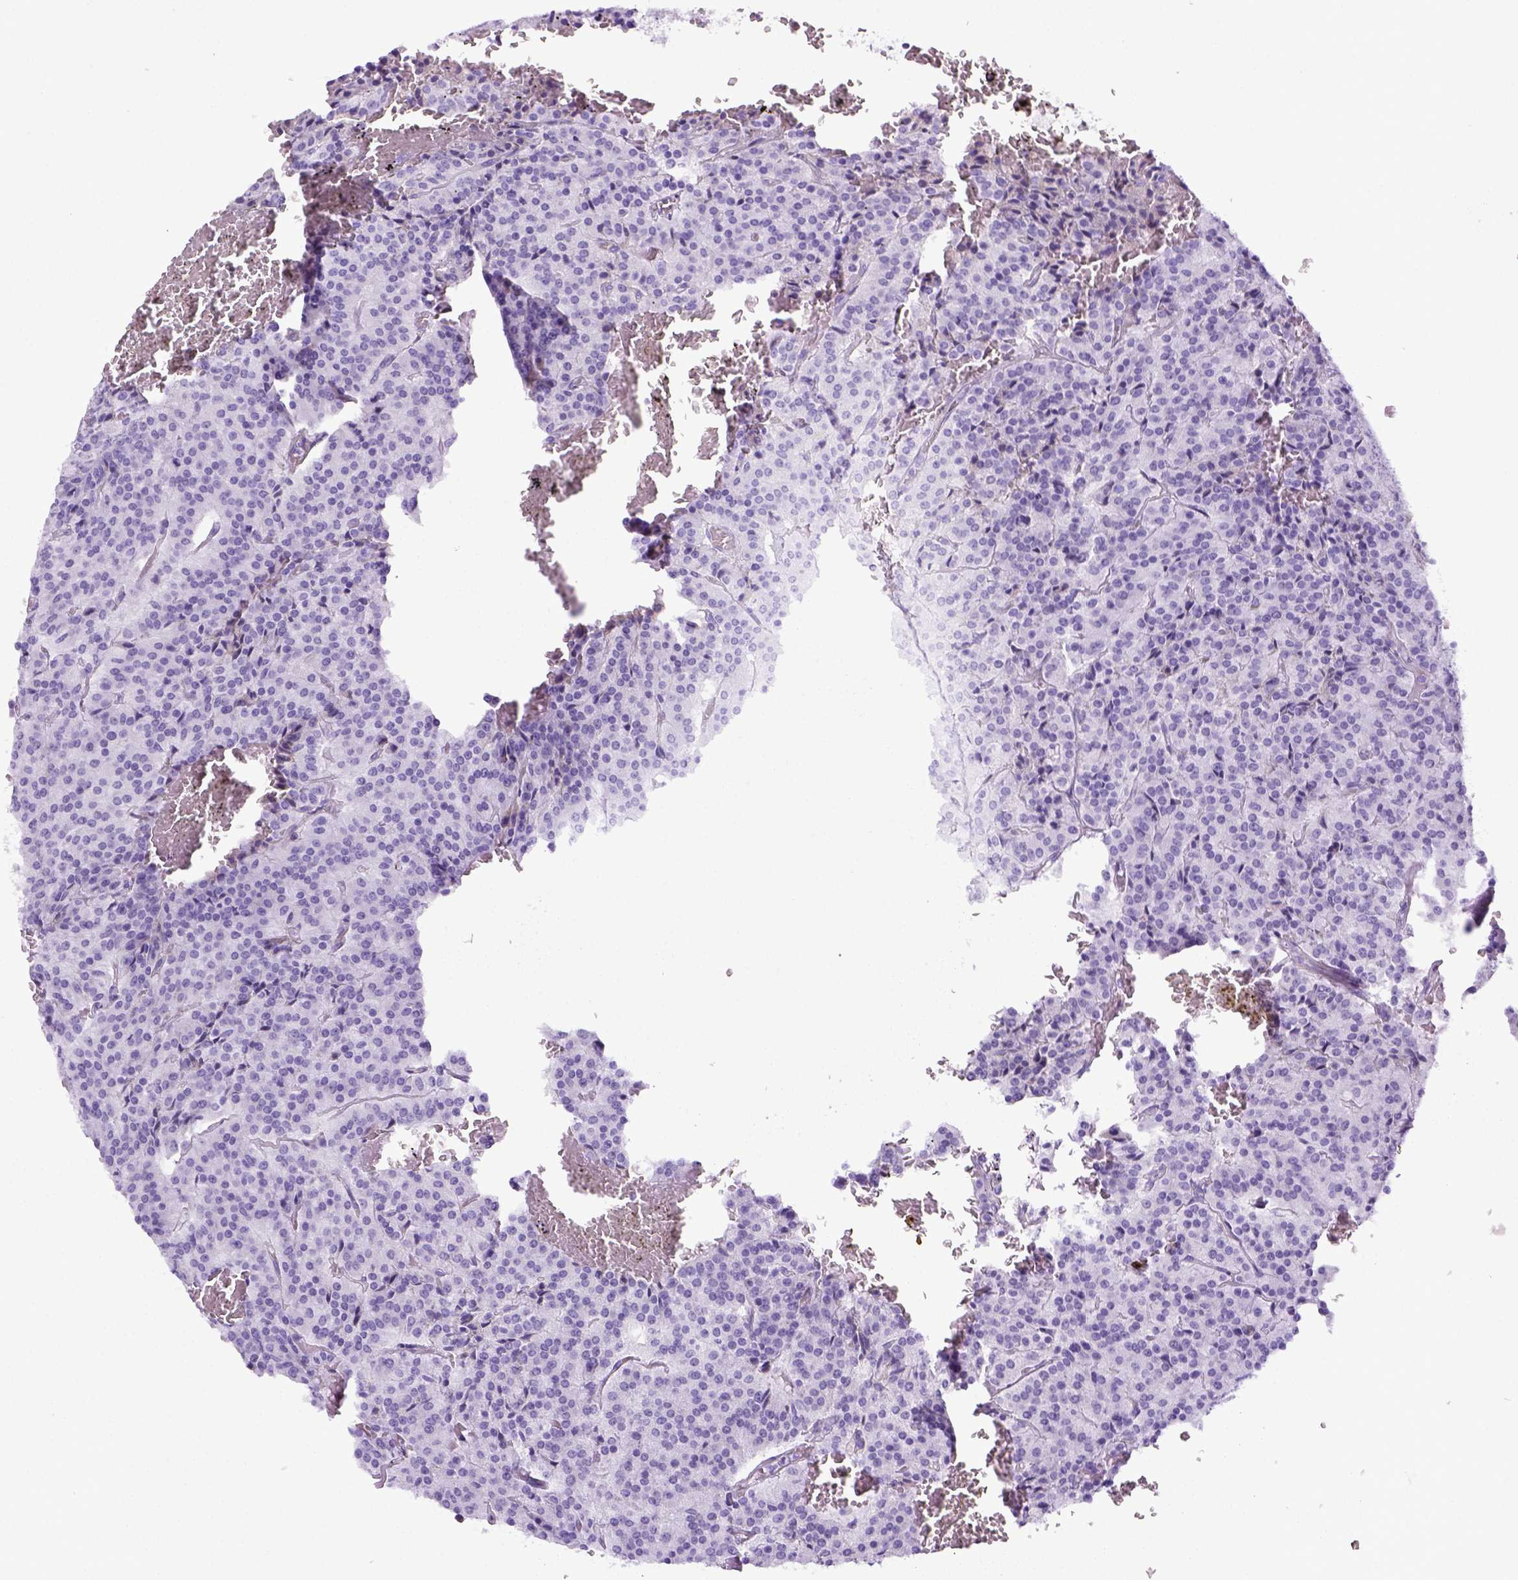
{"staining": {"intensity": "negative", "quantity": "none", "location": "none"}, "tissue": "carcinoid", "cell_type": "Tumor cells", "image_type": "cancer", "snomed": [{"axis": "morphology", "description": "Carcinoid, malignant, NOS"}, {"axis": "topography", "description": "Lung"}], "caption": "Human malignant carcinoid stained for a protein using immunohistochemistry exhibits no positivity in tumor cells.", "gene": "ITIH4", "patient": {"sex": "male", "age": 70}}